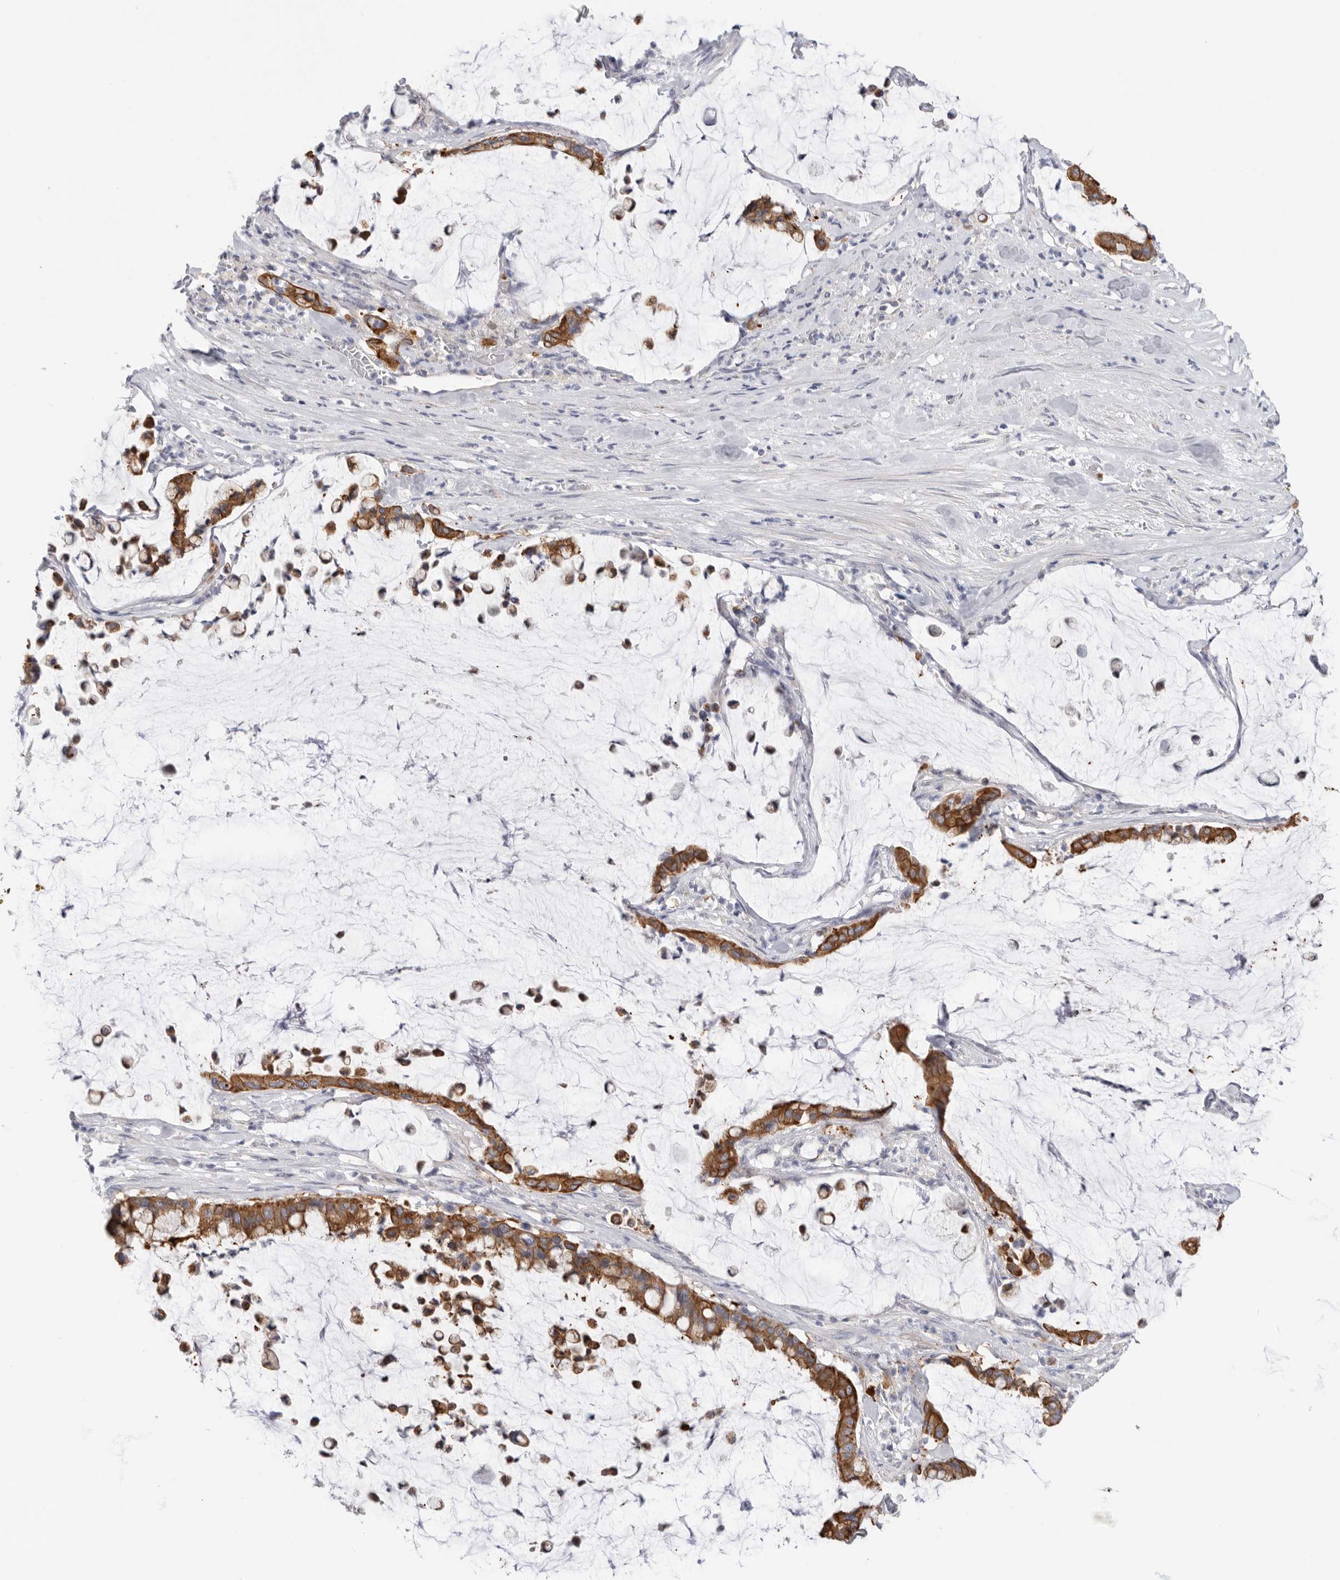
{"staining": {"intensity": "moderate", "quantity": ">75%", "location": "cytoplasmic/membranous"}, "tissue": "pancreatic cancer", "cell_type": "Tumor cells", "image_type": "cancer", "snomed": [{"axis": "morphology", "description": "Adenocarcinoma, NOS"}, {"axis": "topography", "description": "Pancreas"}], "caption": "The histopathology image shows immunohistochemical staining of pancreatic adenocarcinoma. There is moderate cytoplasmic/membranous expression is identified in about >75% of tumor cells.", "gene": "MTFR1L", "patient": {"sex": "male", "age": 41}}